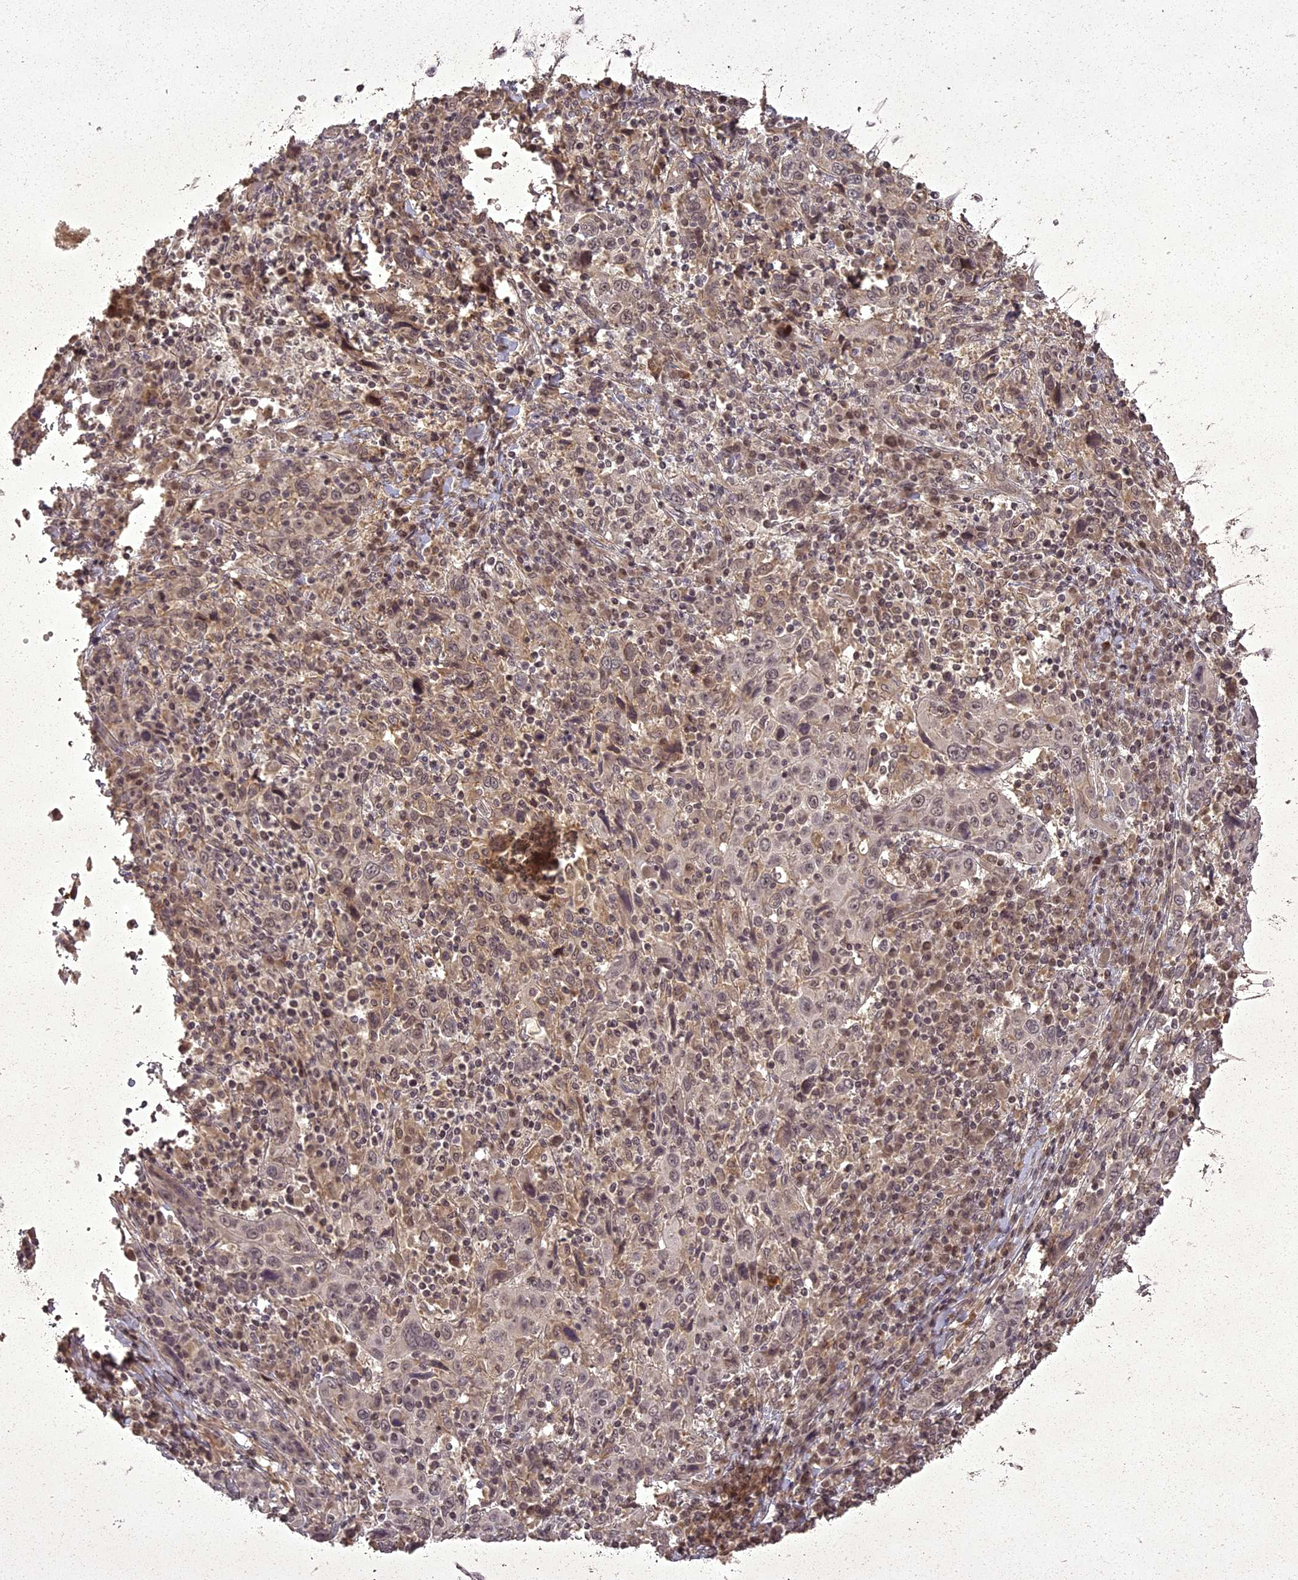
{"staining": {"intensity": "weak", "quantity": "25%-75%", "location": "cytoplasmic/membranous,nuclear"}, "tissue": "cervical cancer", "cell_type": "Tumor cells", "image_type": "cancer", "snomed": [{"axis": "morphology", "description": "Squamous cell carcinoma, NOS"}, {"axis": "topography", "description": "Cervix"}], "caption": "An immunohistochemistry micrograph of neoplastic tissue is shown. Protein staining in brown highlights weak cytoplasmic/membranous and nuclear positivity in cervical squamous cell carcinoma within tumor cells.", "gene": "ING5", "patient": {"sex": "female", "age": 46}}